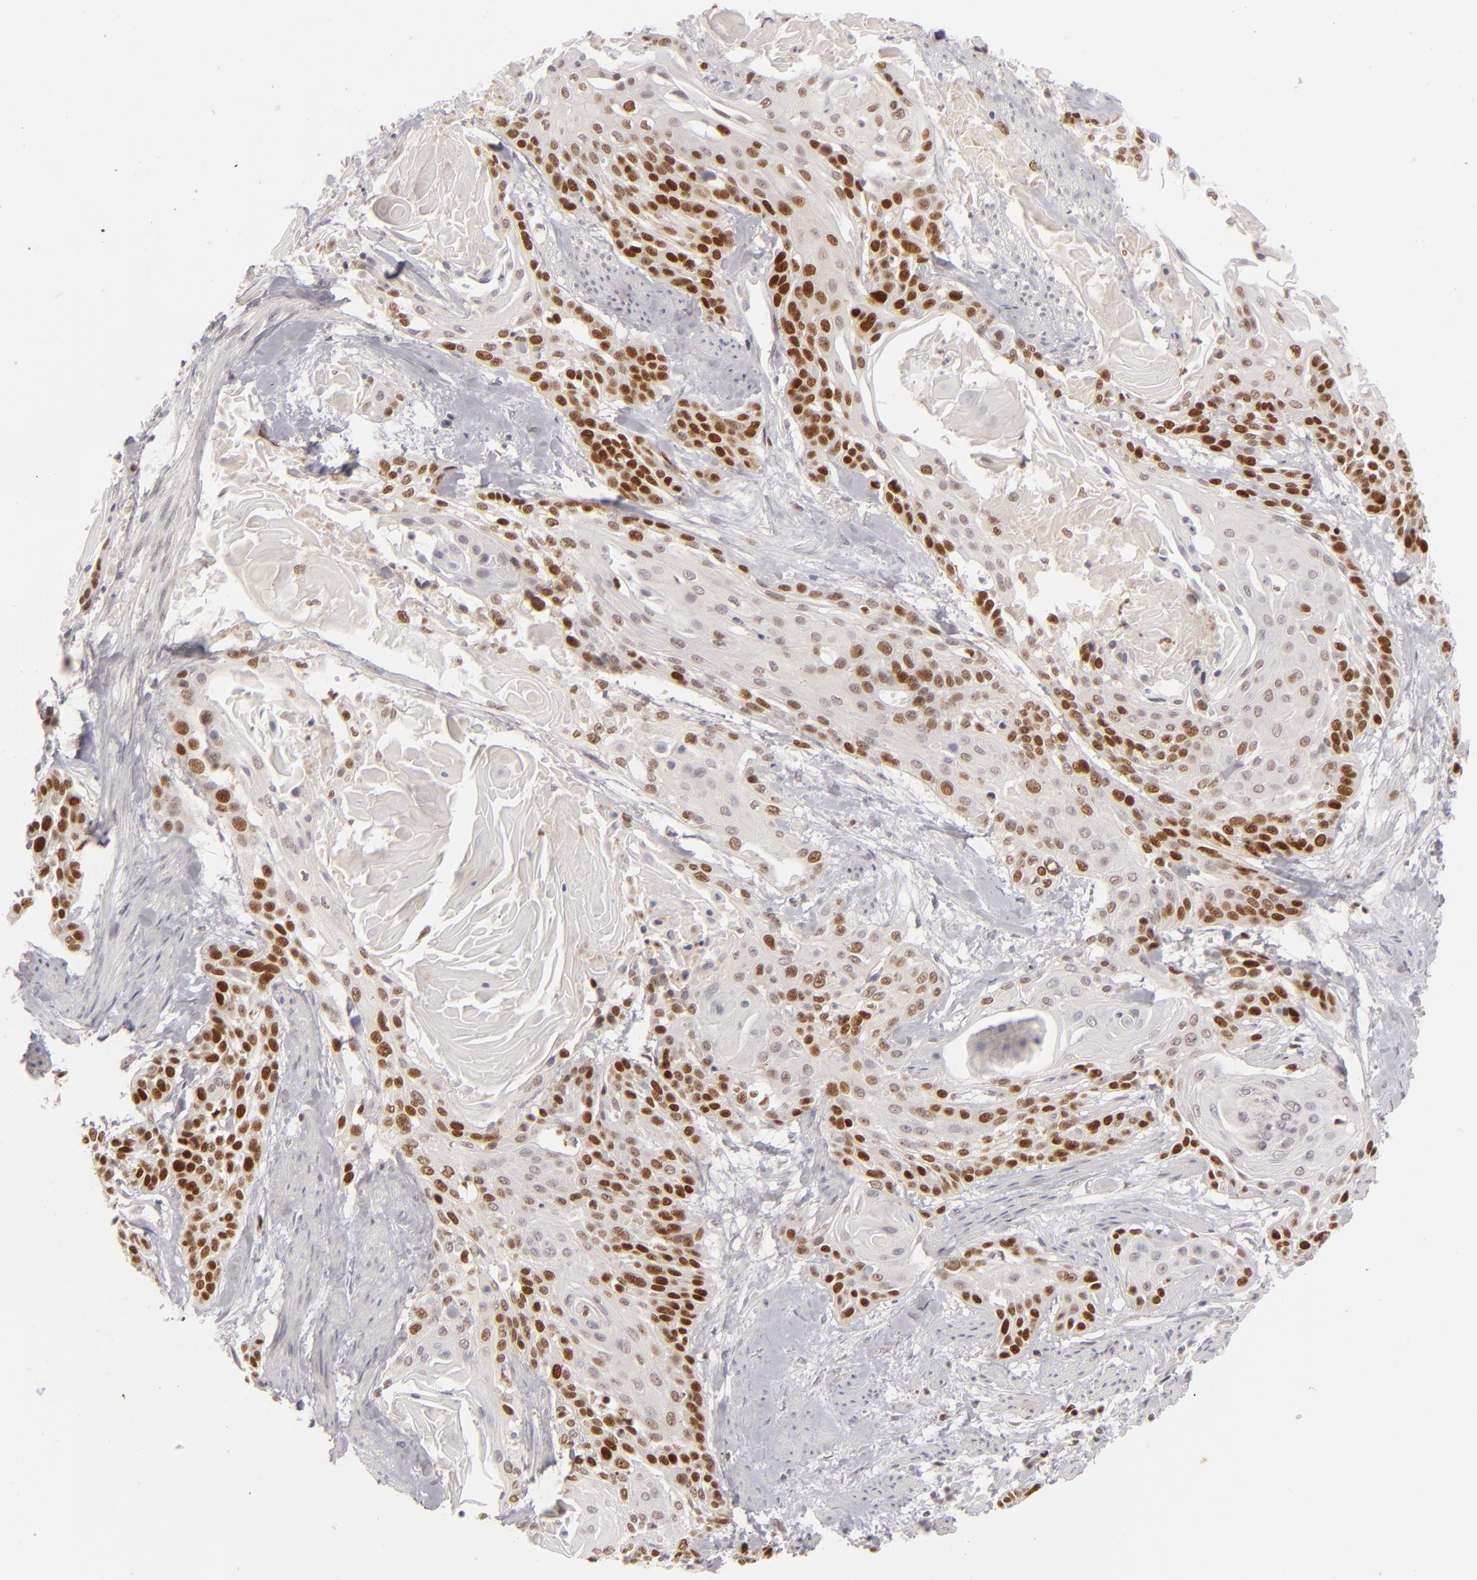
{"staining": {"intensity": "strong", "quantity": "25%-75%", "location": "nuclear"}, "tissue": "cervical cancer", "cell_type": "Tumor cells", "image_type": "cancer", "snomed": [{"axis": "morphology", "description": "Squamous cell carcinoma, NOS"}, {"axis": "topography", "description": "Cervix"}], "caption": "The histopathology image exhibits a brown stain indicating the presence of a protein in the nuclear of tumor cells in cervical cancer.", "gene": "FEN1", "patient": {"sex": "female", "age": 57}}